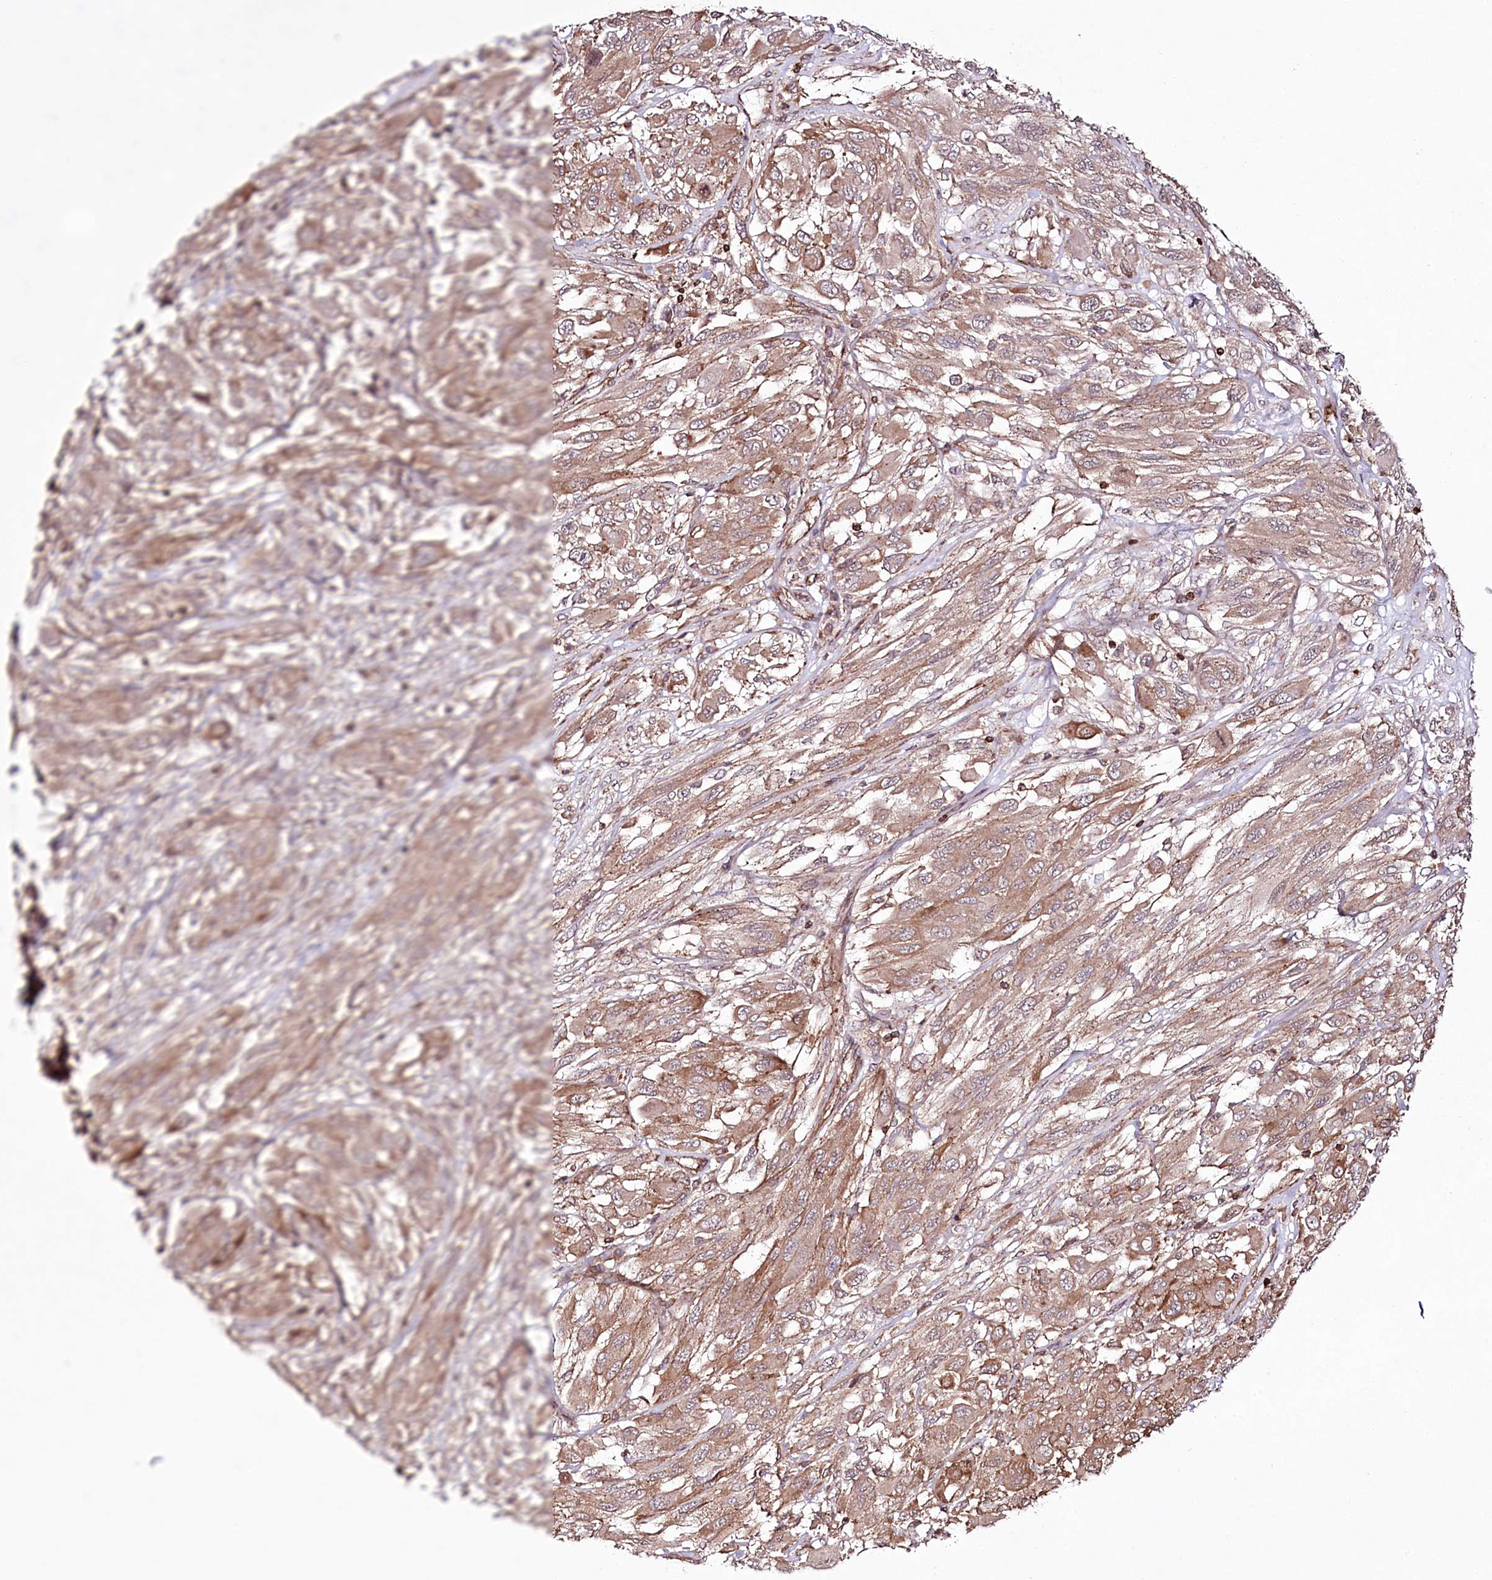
{"staining": {"intensity": "moderate", "quantity": ">75%", "location": "cytoplasmic/membranous"}, "tissue": "melanoma", "cell_type": "Tumor cells", "image_type": "cancer", "snomed": [{"axis": "morphology", "description": "Malignant melanoma, NOS"}, {"axis": "topography", "description": "Skin"}], "caption": "Malignant melanoma stained with immunohistochemistry demonstrates moderate cytoplasmic/membranous positivity in approximately >75% of tumor cells. (DAB IHC with brightfield microscopy, high magnification).", "gene": "DHX29", "patient": {"sex": "female", "age": 91}}